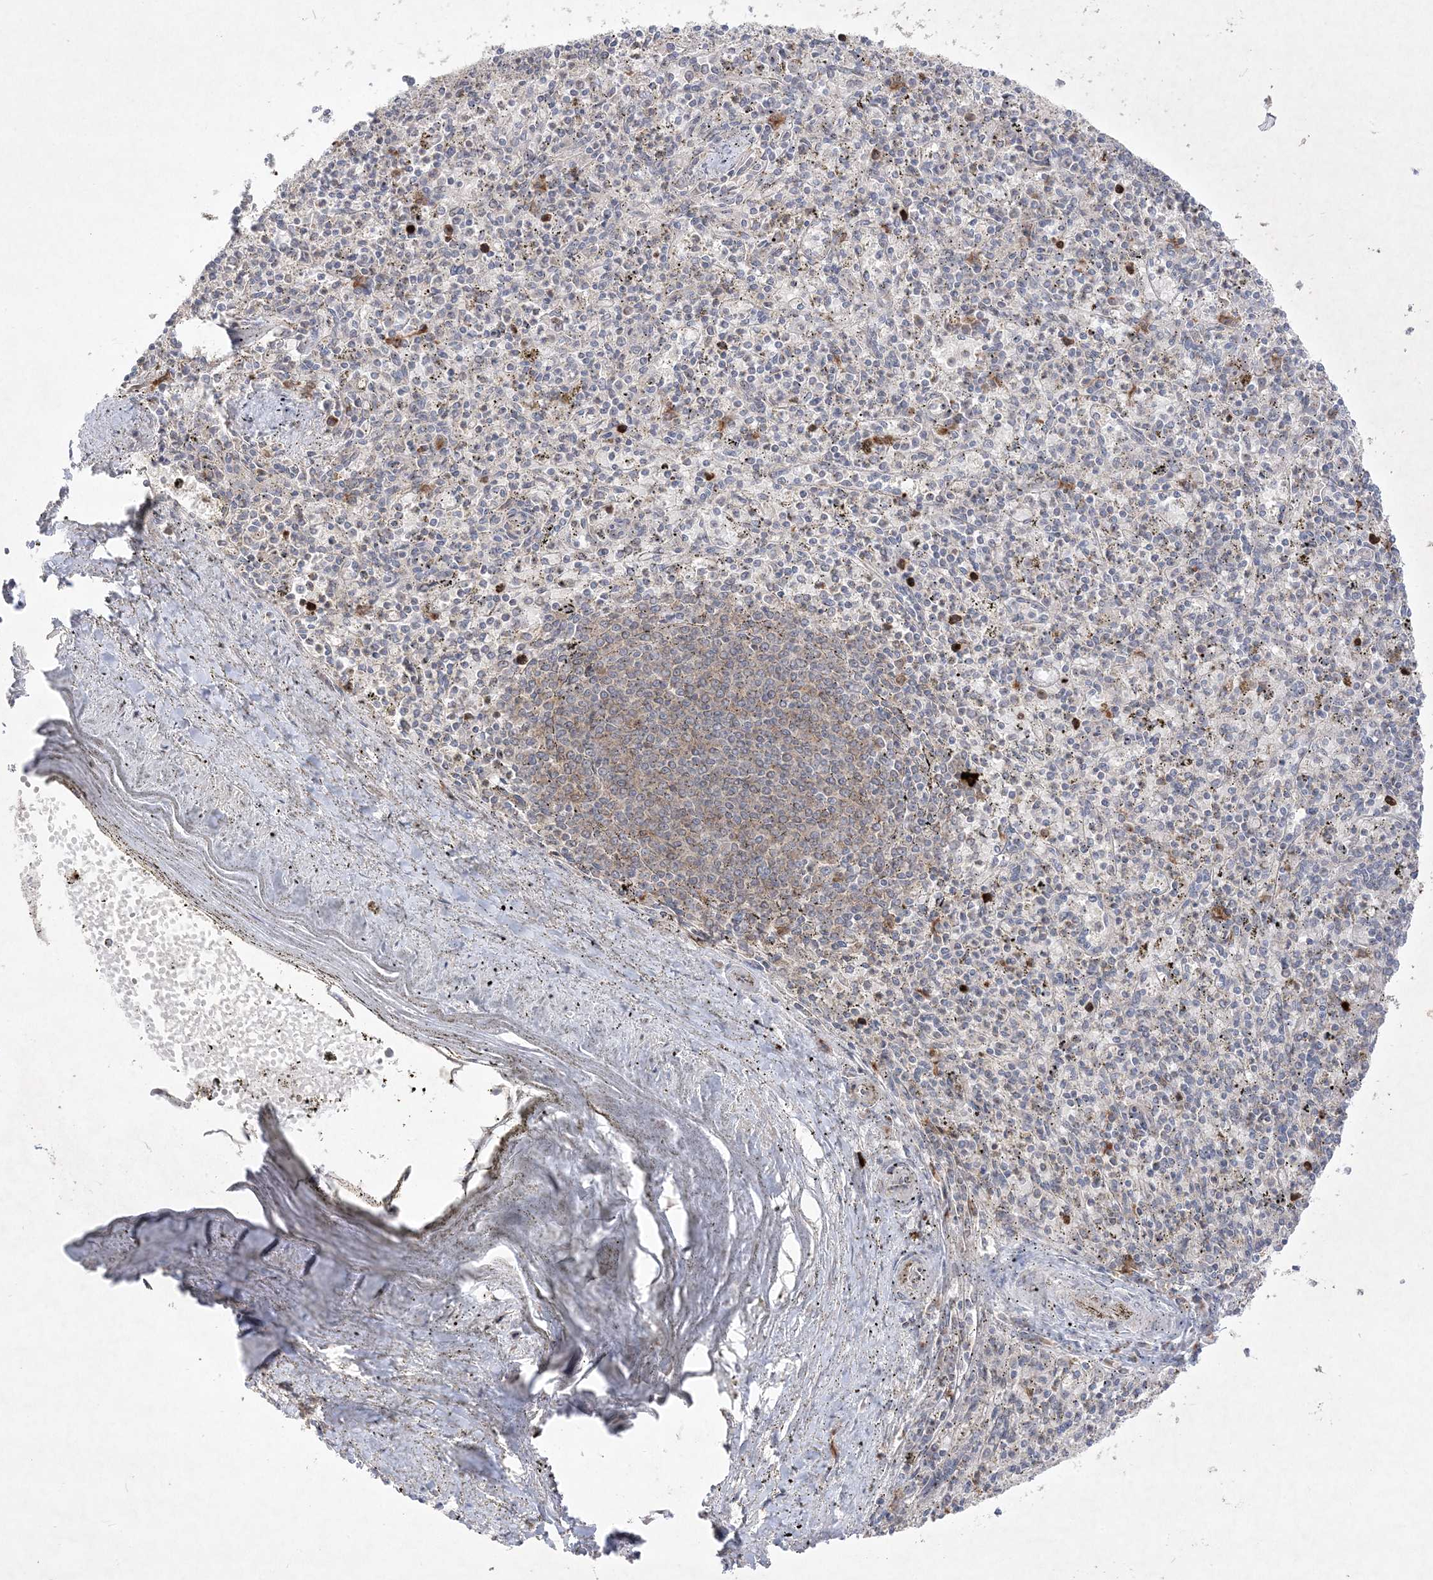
{"staining": {"intensity": "negative", "quantity": "none", "location": "none"}, "tissue": "spleen", "cell_type": "Cells in red pulp", "image_type": "normal", "snomed": [{"axis": "morphology", "description": "Normal tissue, NOS"}, {"axis": "topography", "description": "Spleen"}], "caption": "Protein analysis of normal spleen demonstrates no significant expression in cells in red pulp.", "gene": "CLNK", "patient": {"sex": "male", "age": 72}}